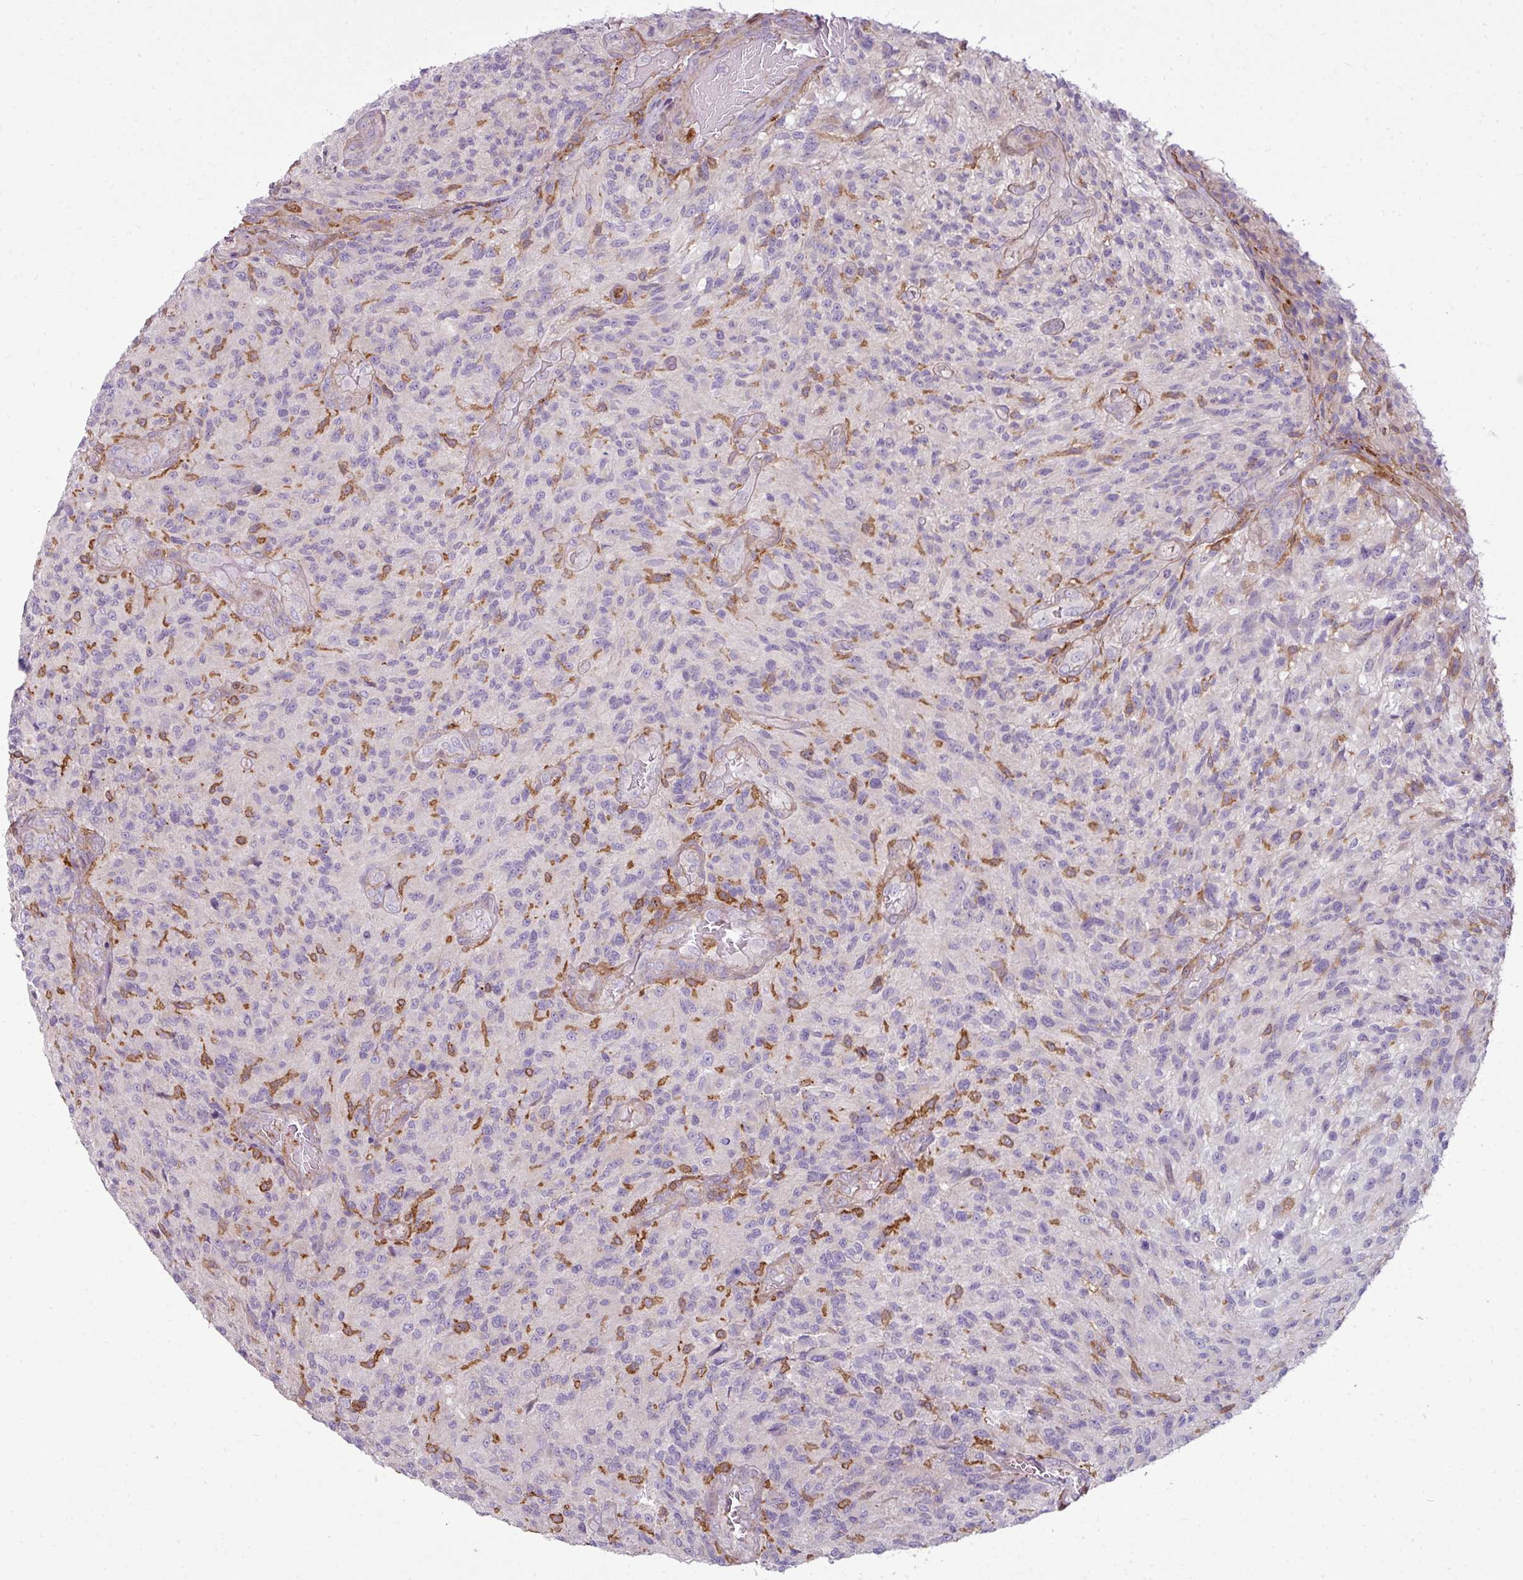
{"staining": {"intensity": "negative", "quantity": "none", "location": "none"}, "tissue": "glioma", "cell_type": "Tumor cells", "image_type": "cancer", "snomed": [{"axis": "morphology", "description": "Normal tissue, NOS"}, {"axis": "morphology", "description": "Glioma, malignant, High grade"}, {"axis": "topography", "description": "Cerebral cortex"}], "caption": "This photomicrograph is of malignant glioma (high-grade) stained with immunohistochemistry (IHC) to label a protein in brown with the nuclei are counter-stained blue. There is no staining in tumor cells.", "gene": "COL8A1", "patient": {"sex": "male", "age": 56}}